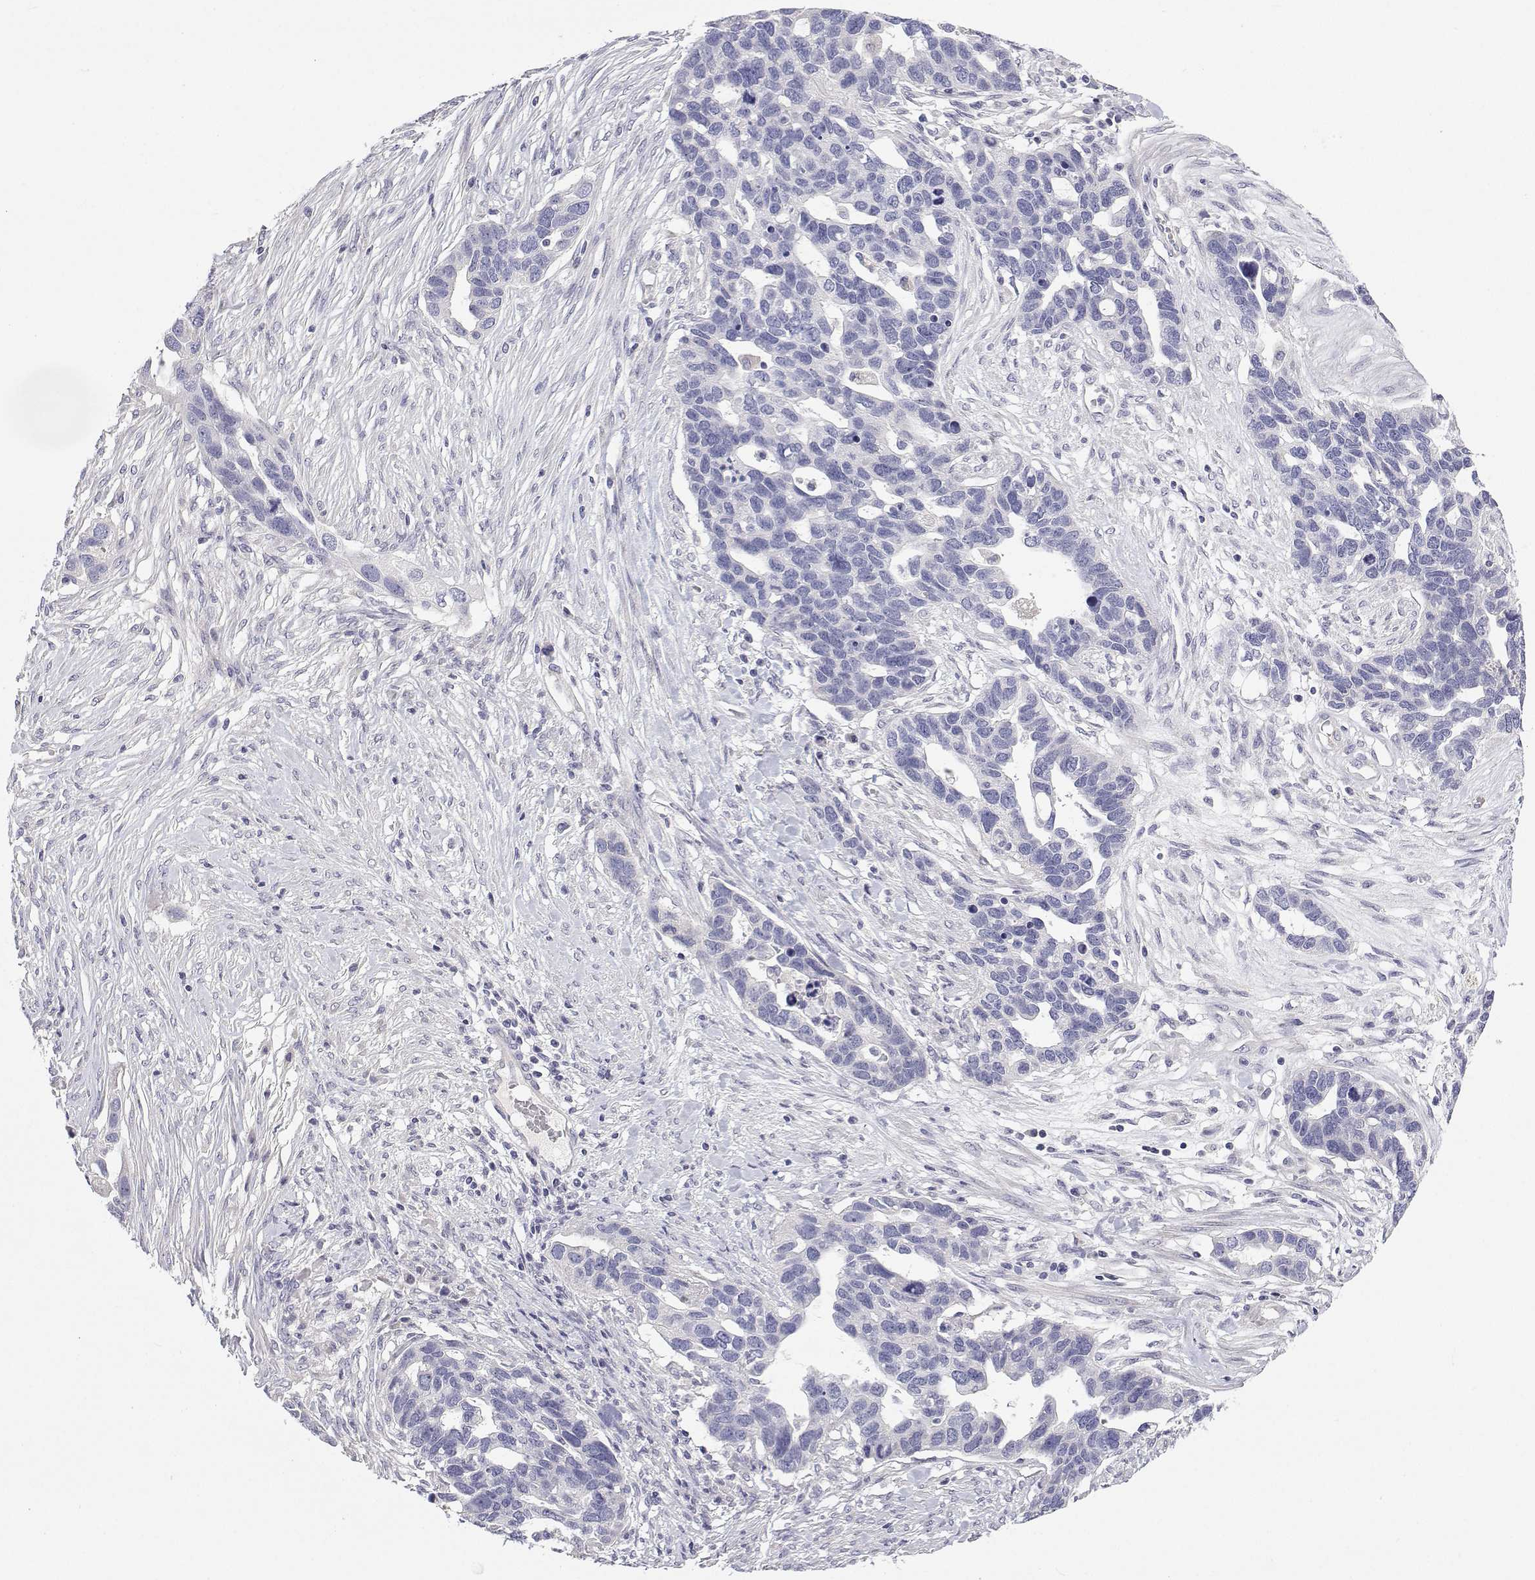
{"staining": {"intensity": "negative", "quantity": "none", "location": "none"}, "tissue": "ovarian cancer", "cell_type": "Tumor cells", "image_type": "cancer", "snomed": [{"axis": "morphology", "description": "Cystadenocarcinoma, serous, NOS"}, {"axis": "topography", "description": "Ovary"}], "caption": "Protein analysis of serous cystadenocarcinoma (ovarian) reveals no significant staining in tumor cells.", "gene": "ANKRD65", "patient": {"sex": "female", "age": 54}}